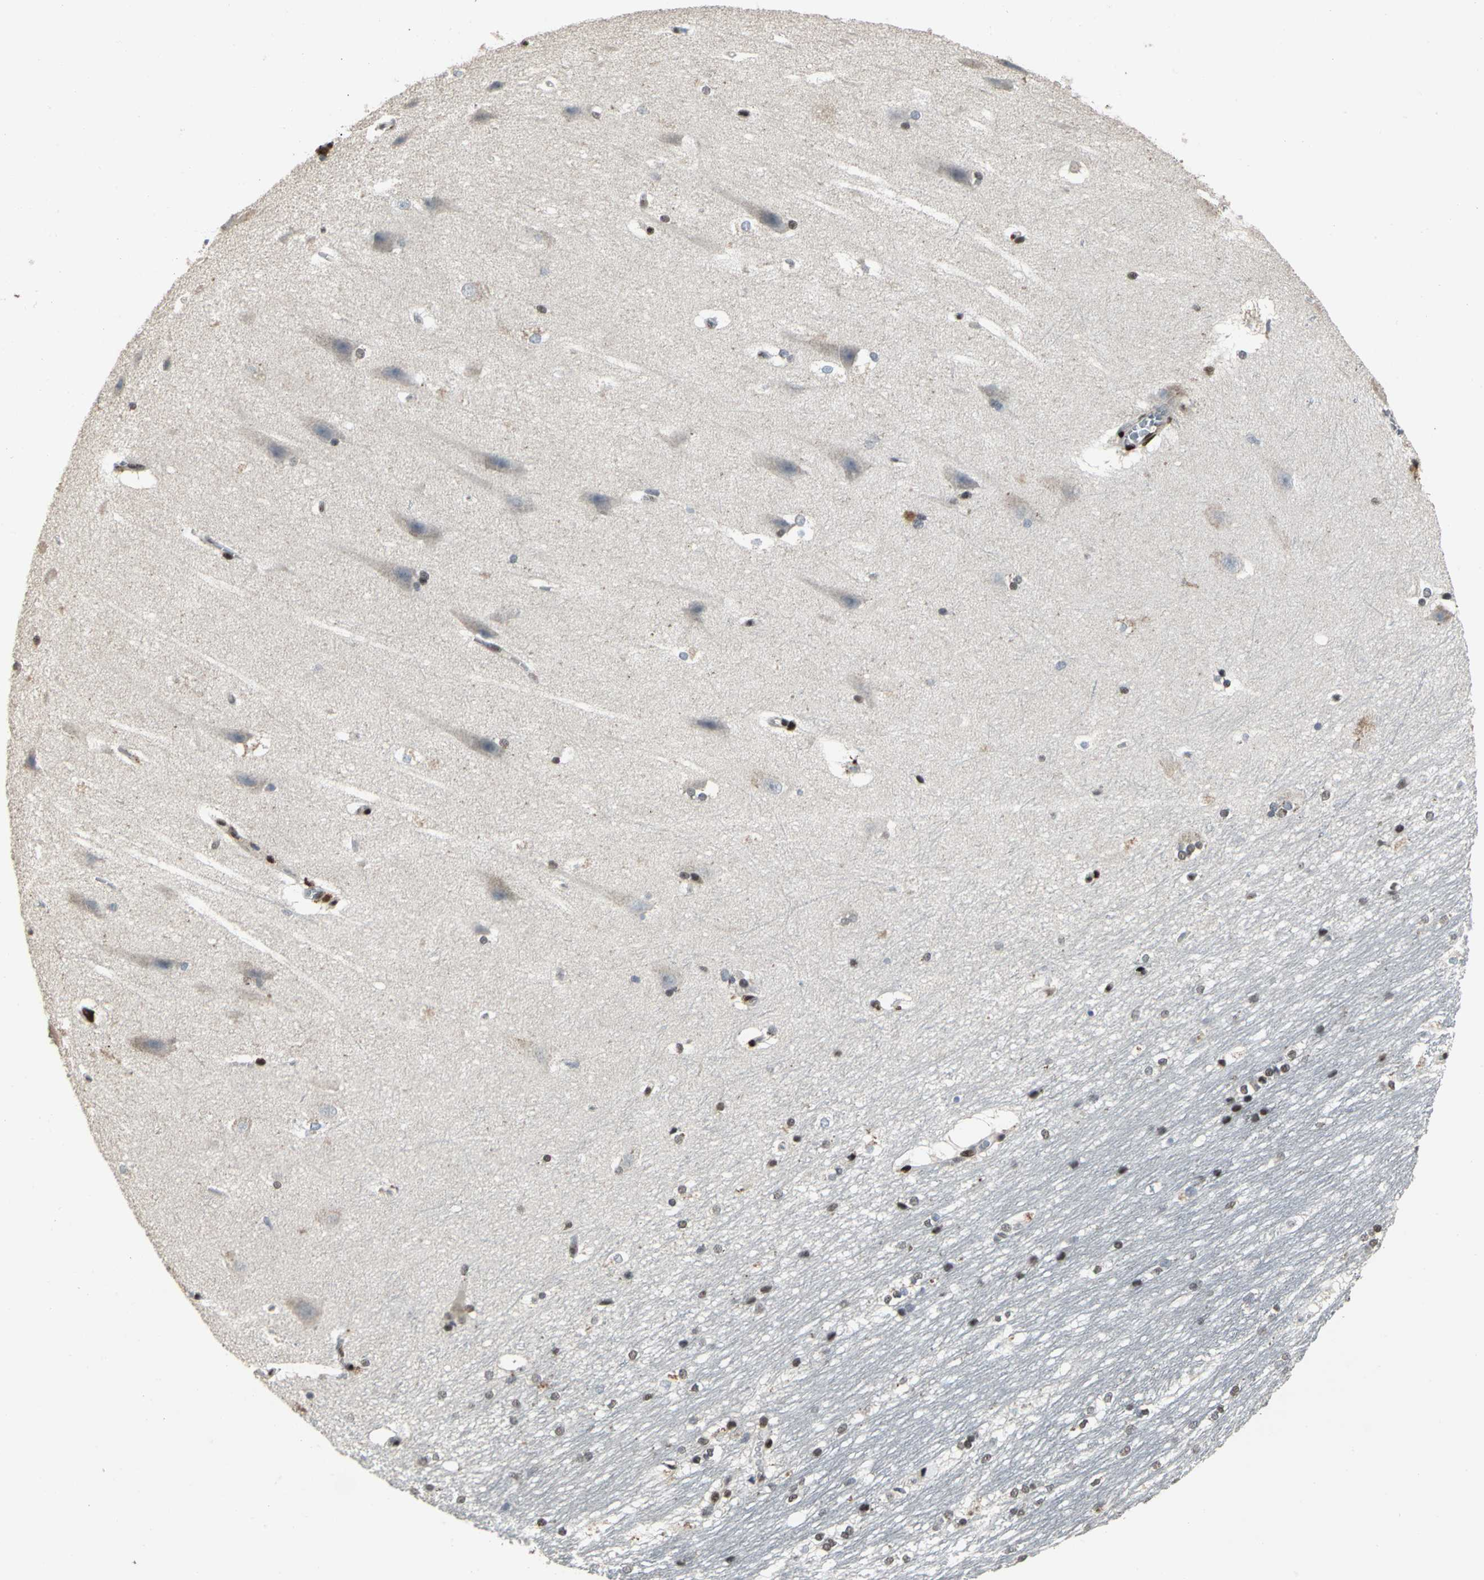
{"staining": {"intensity": "weak", "quantity": "<25%", "location": "nuclear"}, "tissue": "hippocampus", "cell_type": "Glial cells", "image_type": "normal", "snomed": [{"axis": "morphology", "description": "Normal tissue, NOS"}, {"axis": "topography", "description": "Hippocampus"}], "caption": "The photomicrograph exhibits no staining of glial cells in unremarkable hippocampus.", "gene": "SRF", "patient": {"sex": "female", "age": 19}}